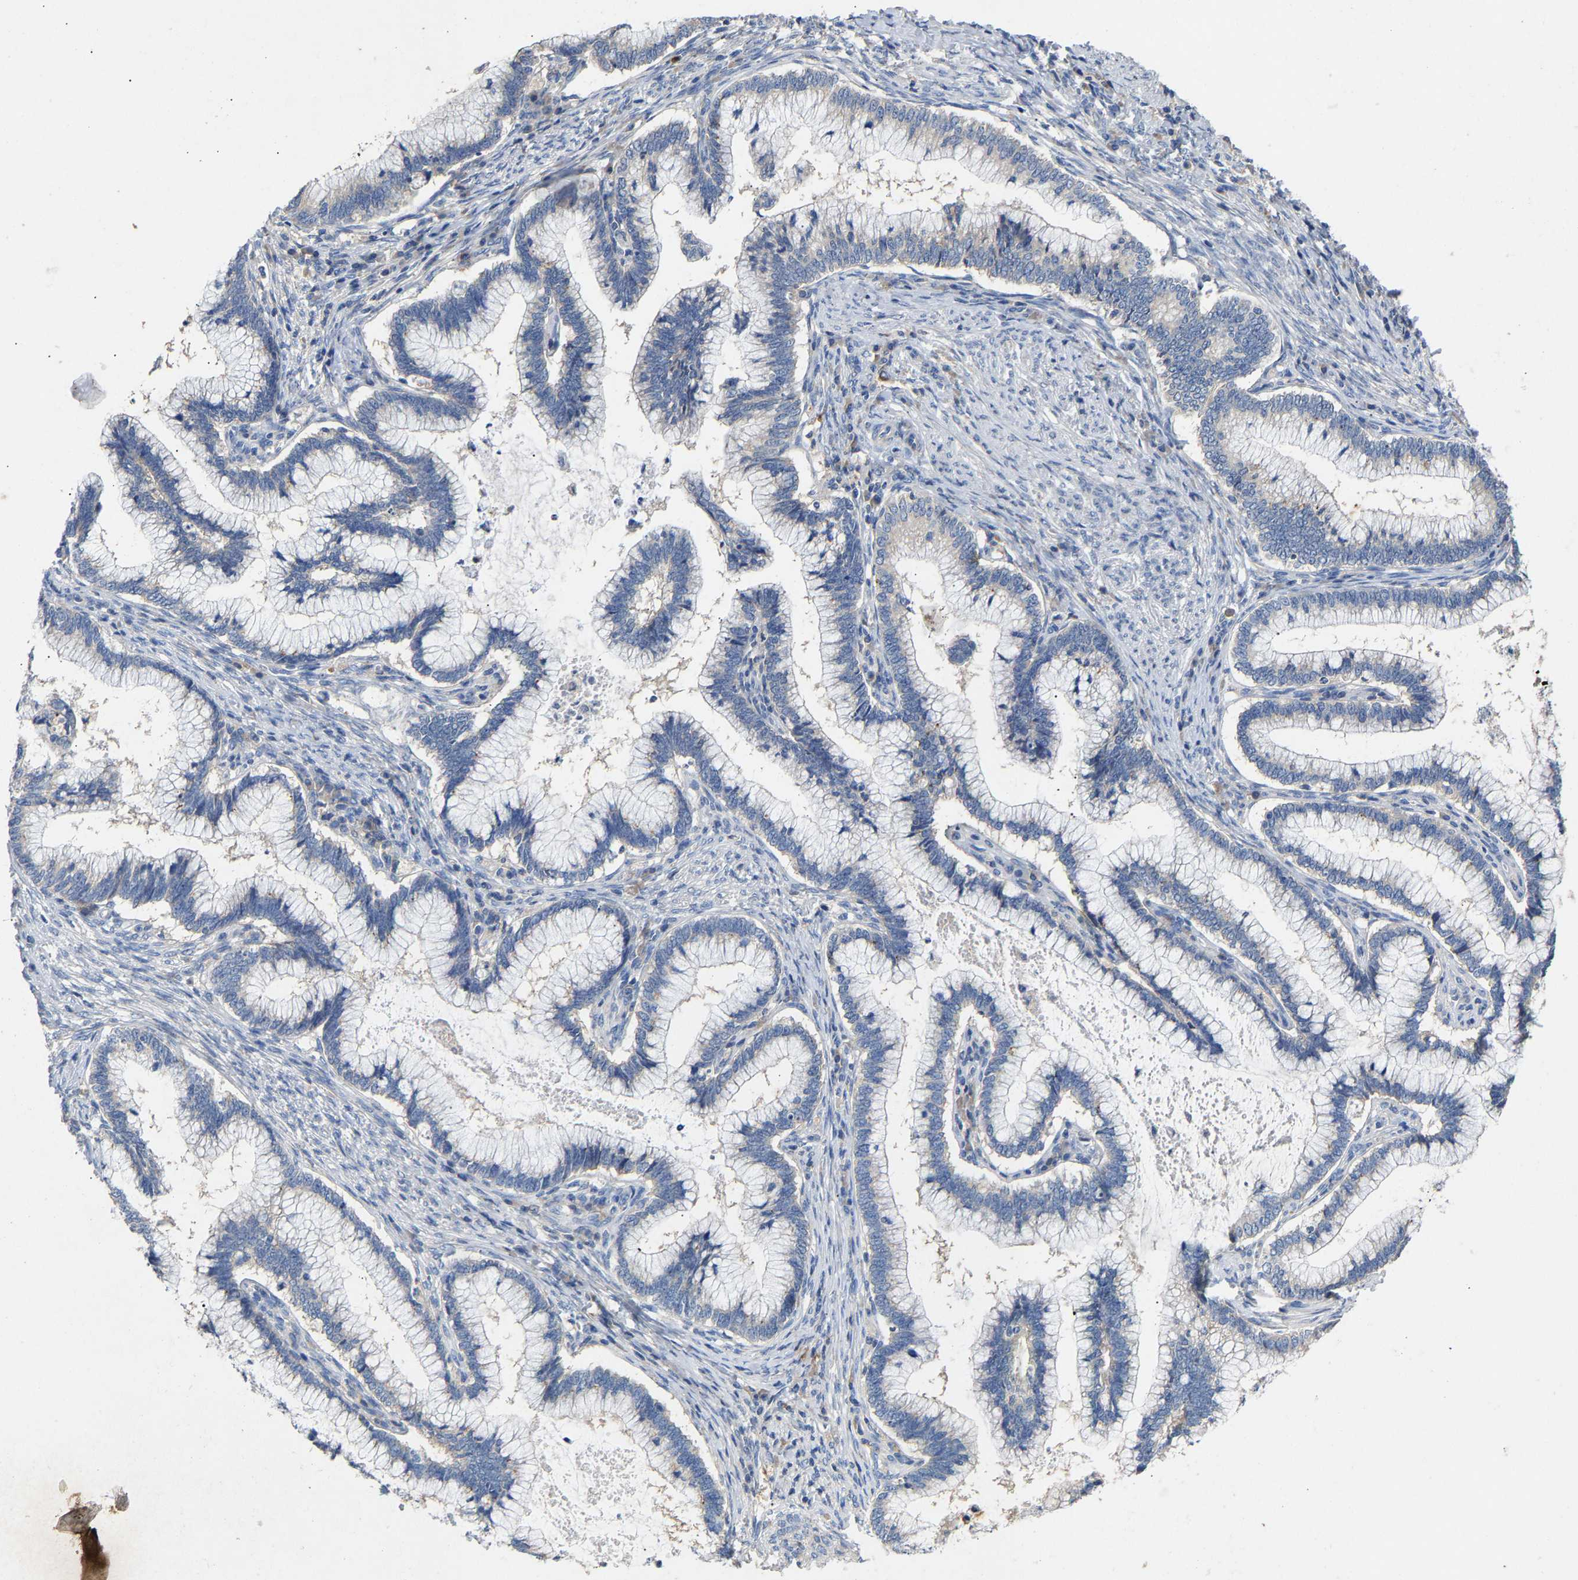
{"staining": {"intensity": "negative", "quantity": "none", "location": "none"}, "tissue": "cervical cancer", "cell_type": "Tumor cells", "image_type": "cancer", "snomed": [{"axis": "morphology", "description": "Adenocarcinoma, NOS"}, {"axis": "topography", "description": "Cervix"}], "caption": "A photomicrograph of human cervical cancer is negative for staining in tumor cells.", "gene": "CCDC171", "patient": {"sex": "female", "age": 36}}